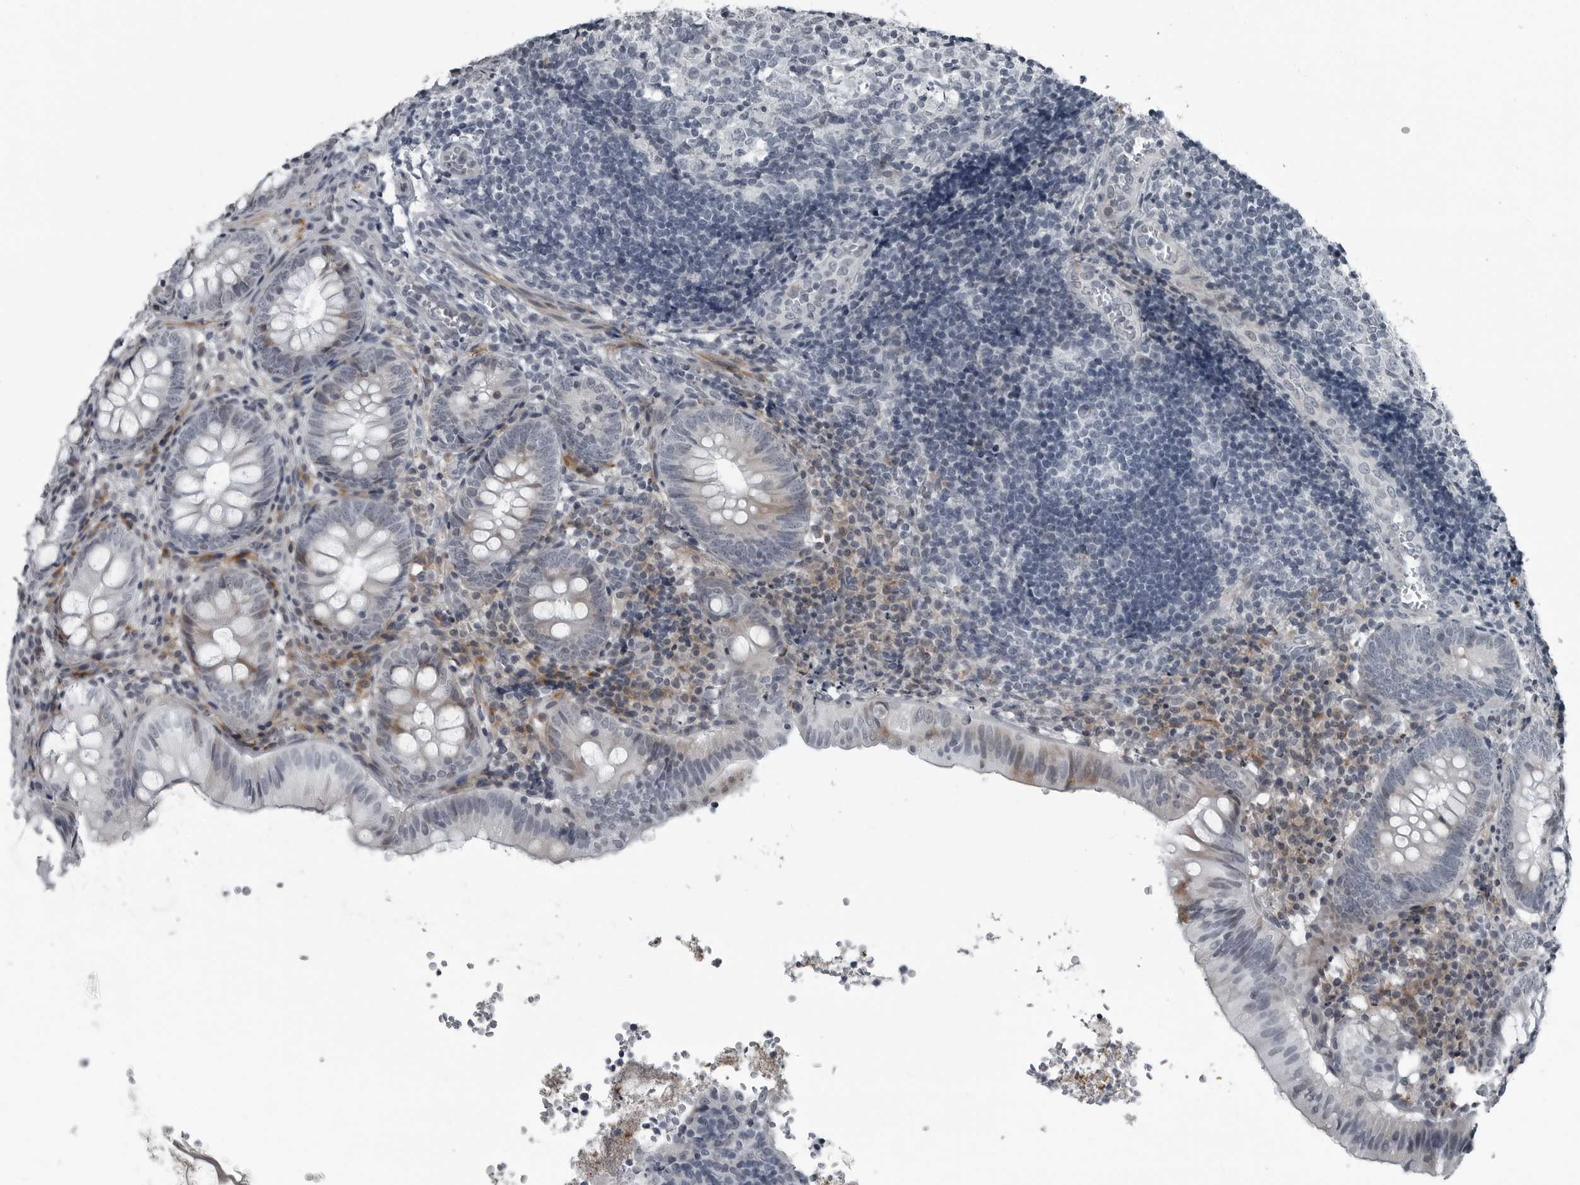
{"staining": {"intensity": "negative", "quantity": "none", "location": "none"}, "tissue": "appendix", "cell_type": "Glandular cells", "image_type": "normal", "snomed": [{"axis": "morphology", "description": "Normal tissue, NOS"}, {"axis": "topography", "description": "Appendix"}], "caption": "Immunohistochemistry (IHC) micrograph of unremarkable human appendix stained for a protein (brown), which exhibits no expression in glandular cells. Nuclei are stained in blue.", "gene": "DNAAF11", "patient": {"sex": "male", "age": 8}}